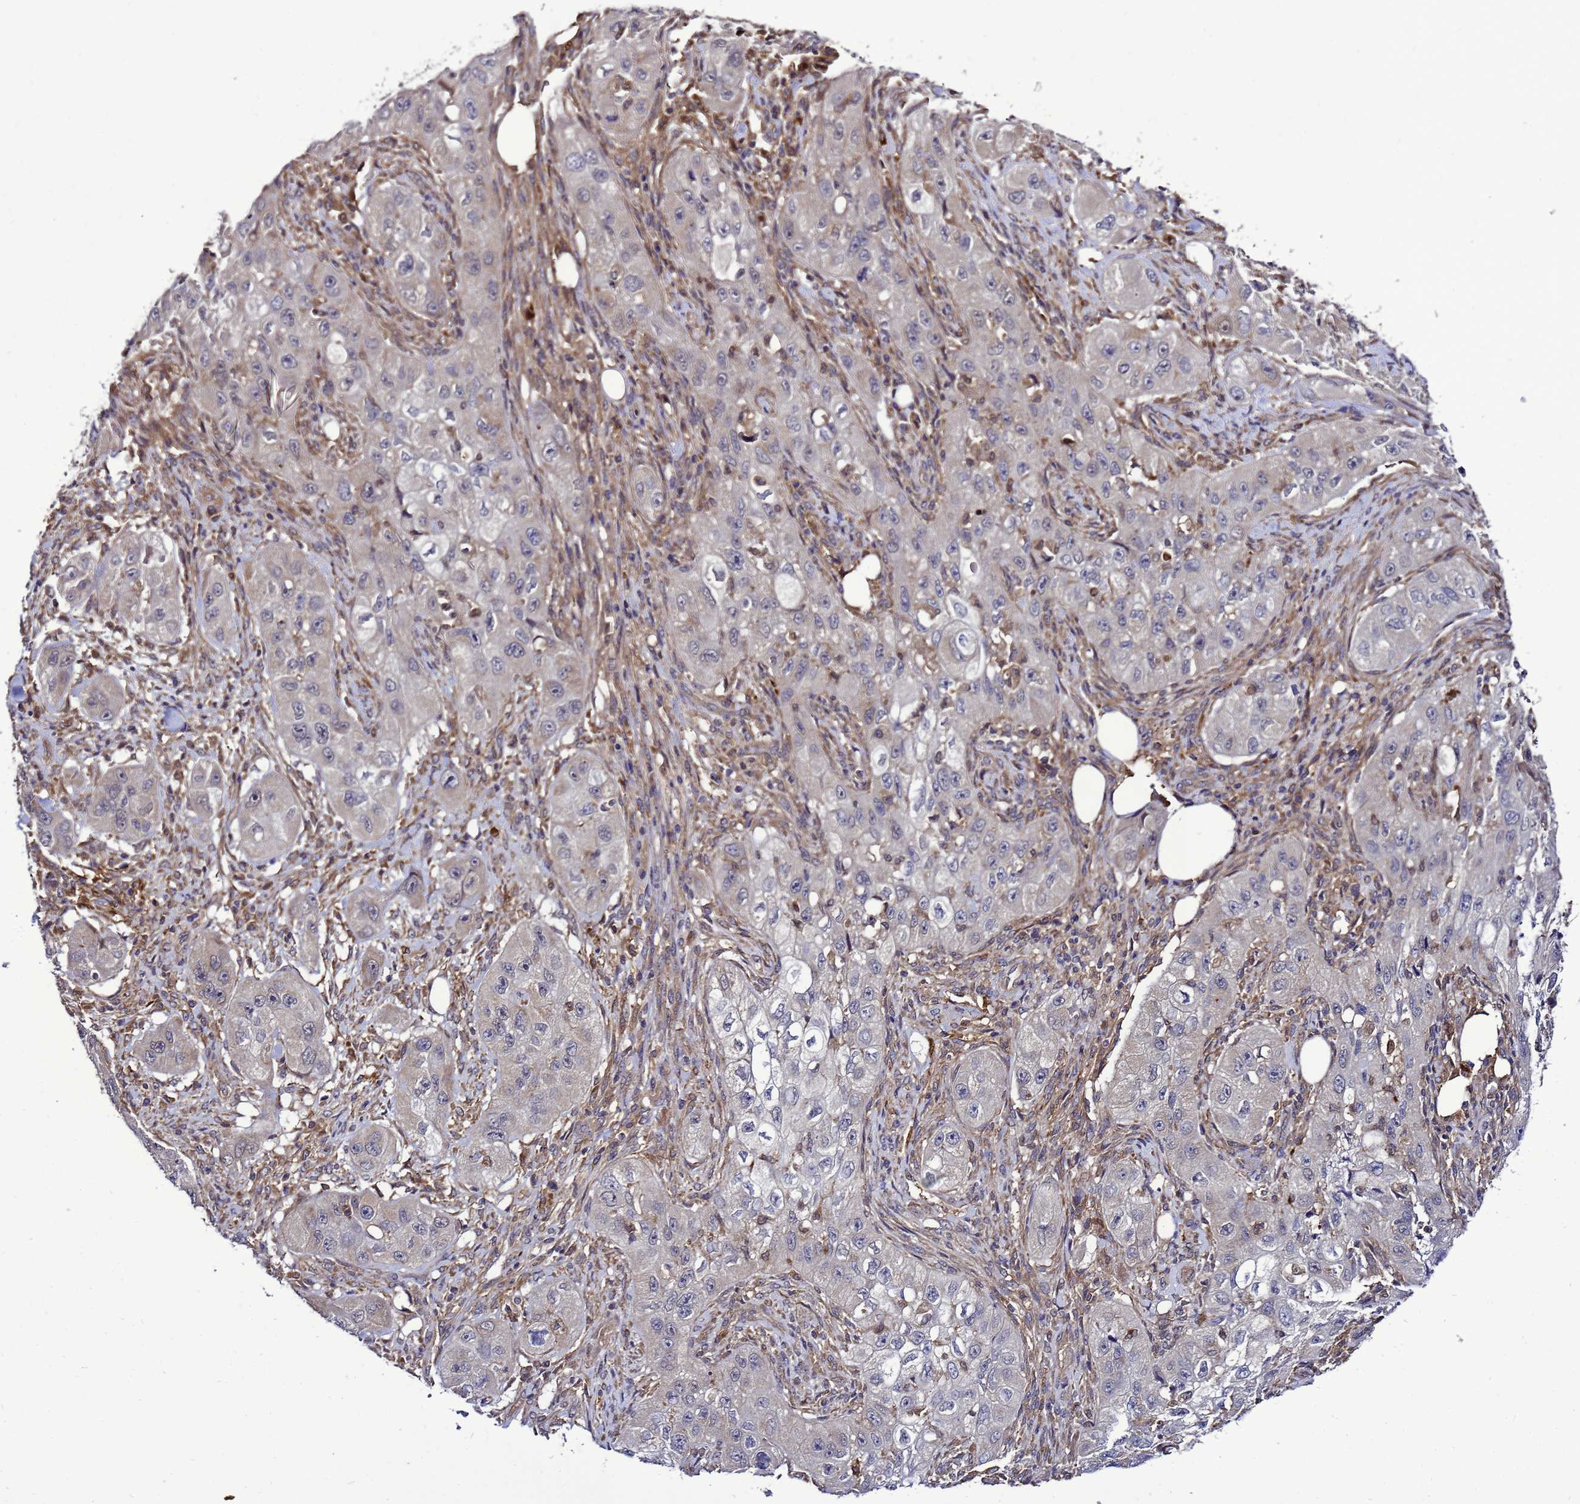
{"staining": {"intensity": "negative", "quantity": "none", "location": "none"}, "tissue": "skin cancer", "cell_type": "Tumor cells", "image_type": "cancer", "snomed": [{"axis": "morphology", "description": "Squamous cell carcinoma, NOS"}, {"axis": "topography", "description": "Skin"}, {"axis": "topography", "description": "Subcutis"}], "caption": "Skin cancer stained for a protein using IHC demonstrates no staining tumor cells.", "gene": "TRABD", "patient": {"sex": "male", "age": 73}}